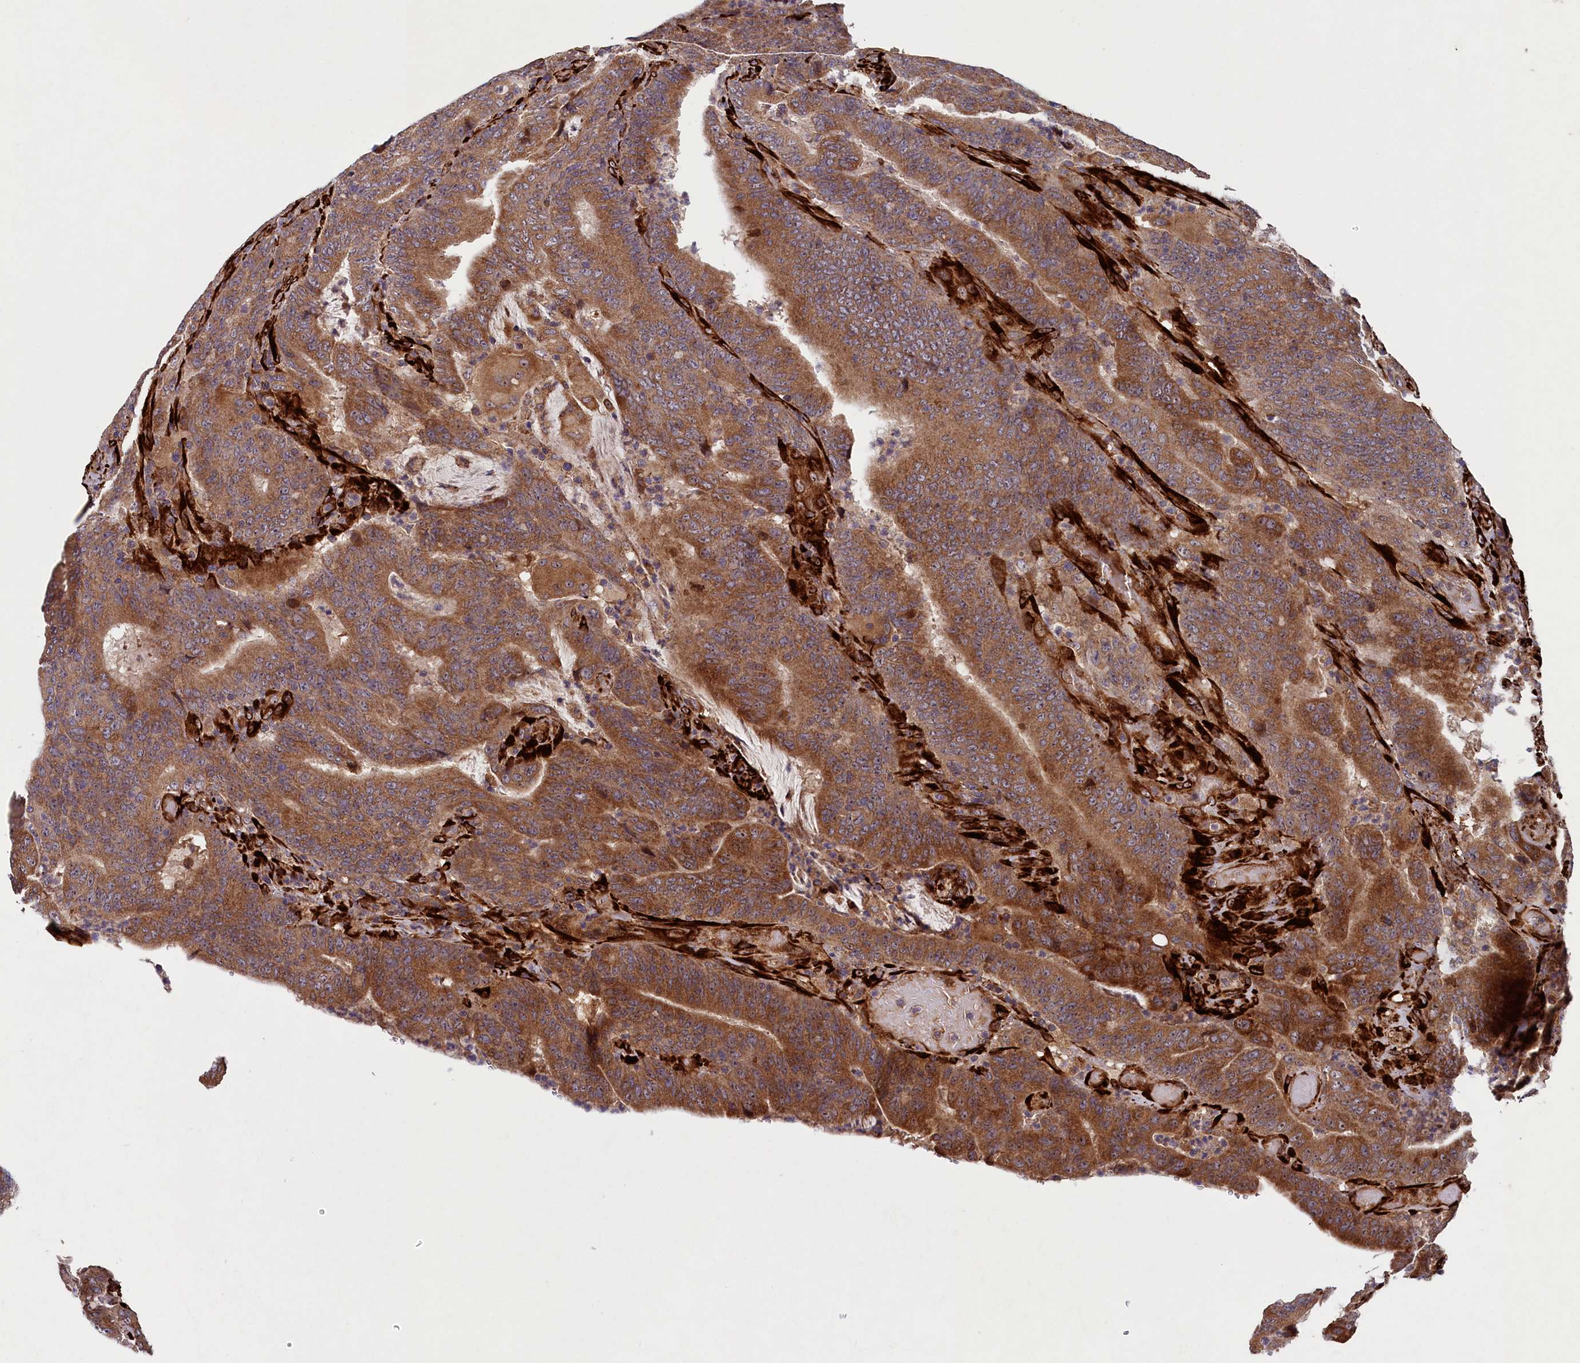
{"staining": {"intensity": "moderate", "quantity": ">75%", "location": "cytoplasmic/membranous"}, "tissue": "colorectal cancer", "cell_type": "Tumor cells", "image_type": "cancer", "snomed": [{"axis": "morphology", "description": "Normal tissue, NOS"}, {"axis": "morphology", "description": "Adenocarcinoma, NOS"}, {"axis": "topography", "description": "Colon"}], "caption": "Tumor cells demonstrate moderate cytoplasmic/membranous positivity in approximately >75% of cells in colorectal cancer (adenocarcinoma). Ihc stains the protein in brown and the nuclei are stained blue.", "gene": "ARRDC4", "patient": {"sex": "female", "age": 75}}